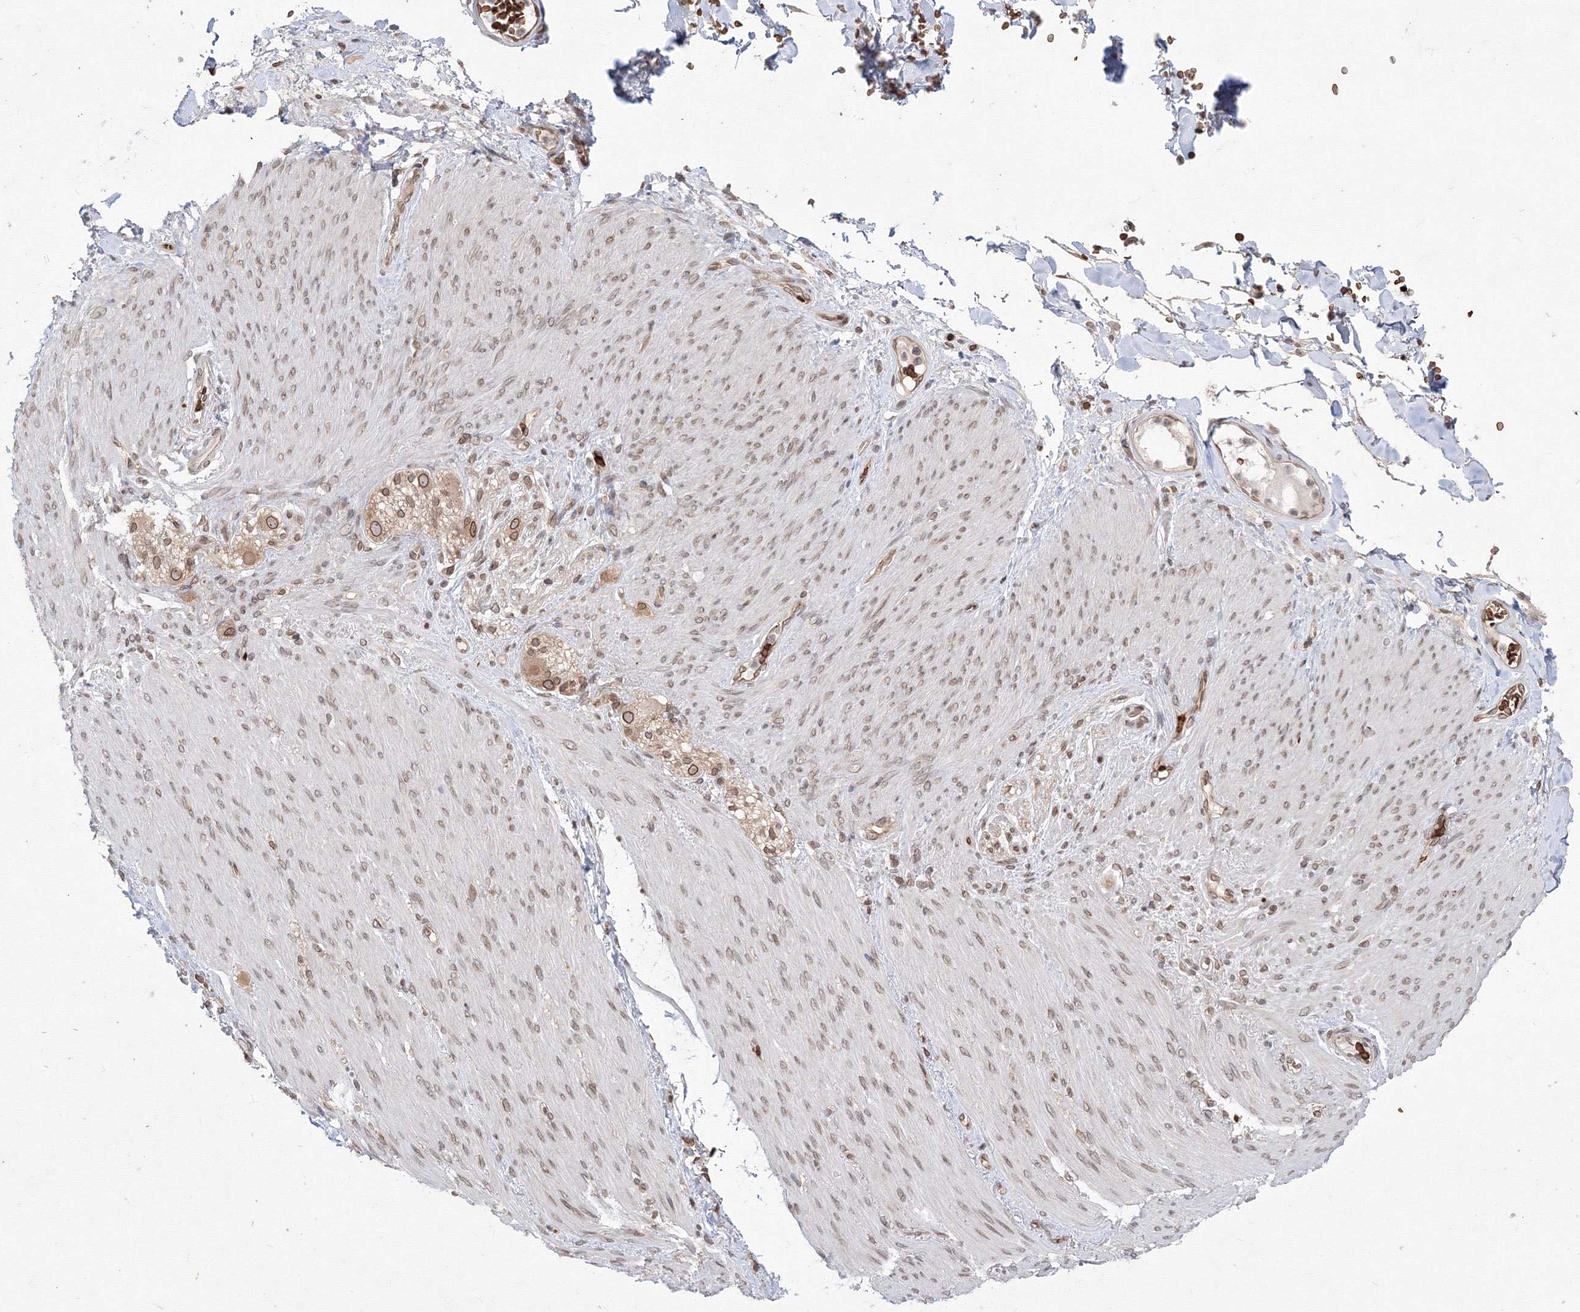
{"staining": {"intensity": "moderate", "quantity": ">75%", "location": "nuclear"}, "tissue": "adipose tissue", "cell_type": "Adipocytes", "image_type": "normal", "snomed": [{"axis": "morphology", "description": "Normal tissue, NOS"}, {"axis": "topography", "description": "Colon"}, {"axis": "topography", "description": "Peripheral nerve tissue"}], "caption": "Adipocytes display medium levels of moderate nuclear positivity in about >75% of cells in benign adipose tissue. The protein of interest is shown in brown color, while the nuclei are stained blue.", "gene": "DNAJB2", "patient": {"sex": "female", "age": 61}}